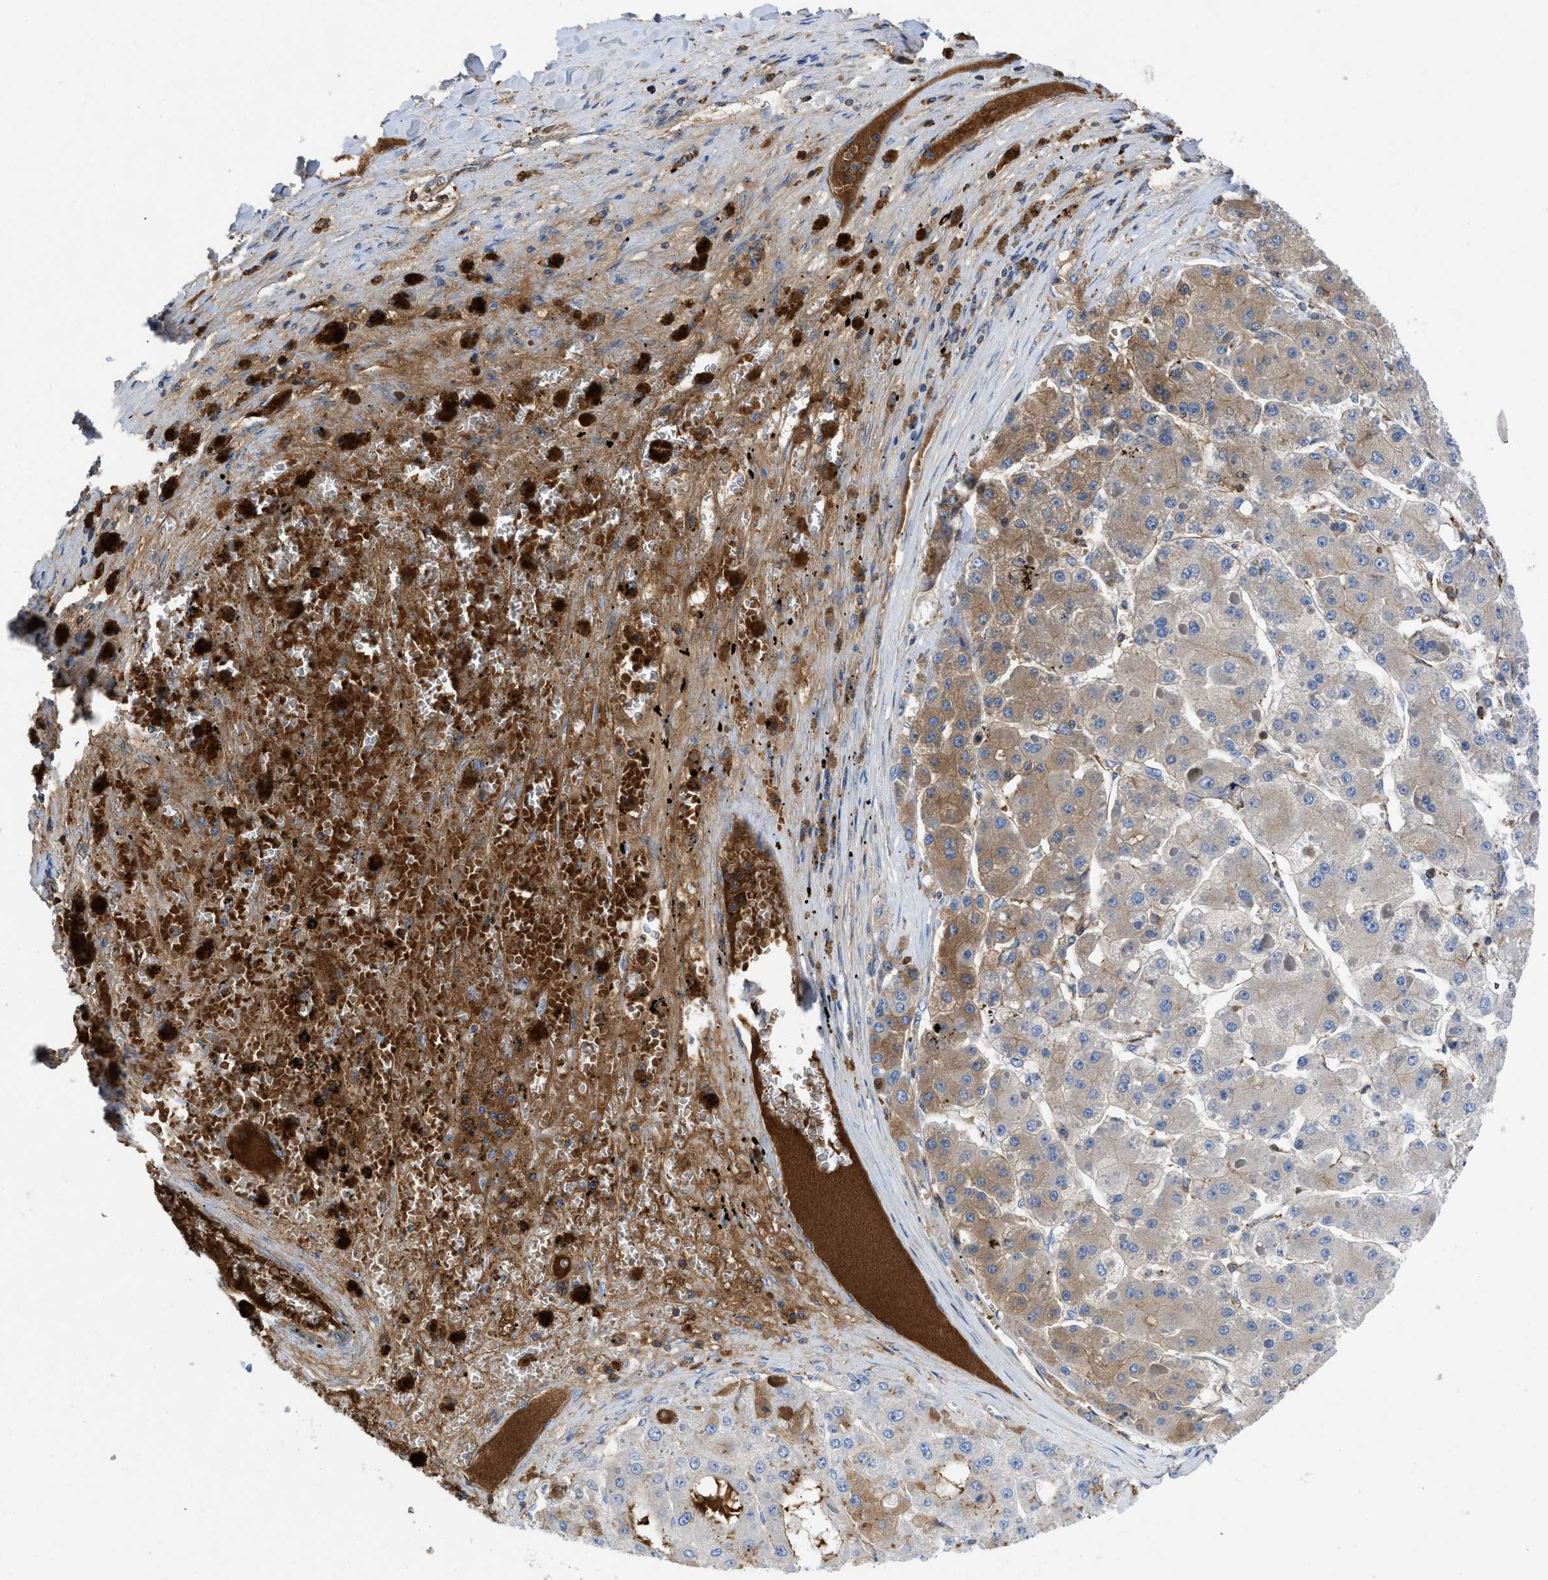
{"staining": {"intensity": "moderate", "quantity": "<25%", "location": "cytoplasmic/membranous"}, "tissue": "liver cancer", "cell_type": "Tumor cells", "image_type": "cancer", "snomed": [{"axis": "morphology", "description": "Carcinoma, Hepatocellular, NOS"}, {"axis": "topography", "description": "Liver"}], "caption": "Protein staining of liver hepatocellular carcinoma tissue exhibits moderate cytoplasmic/membranous positivity in approximately <25% of tumor cells. (IHC, brightfield microscopy, high magnification).", "gene": "ATP6V0D1", "patient": {"sex": "female", "age": 73}}